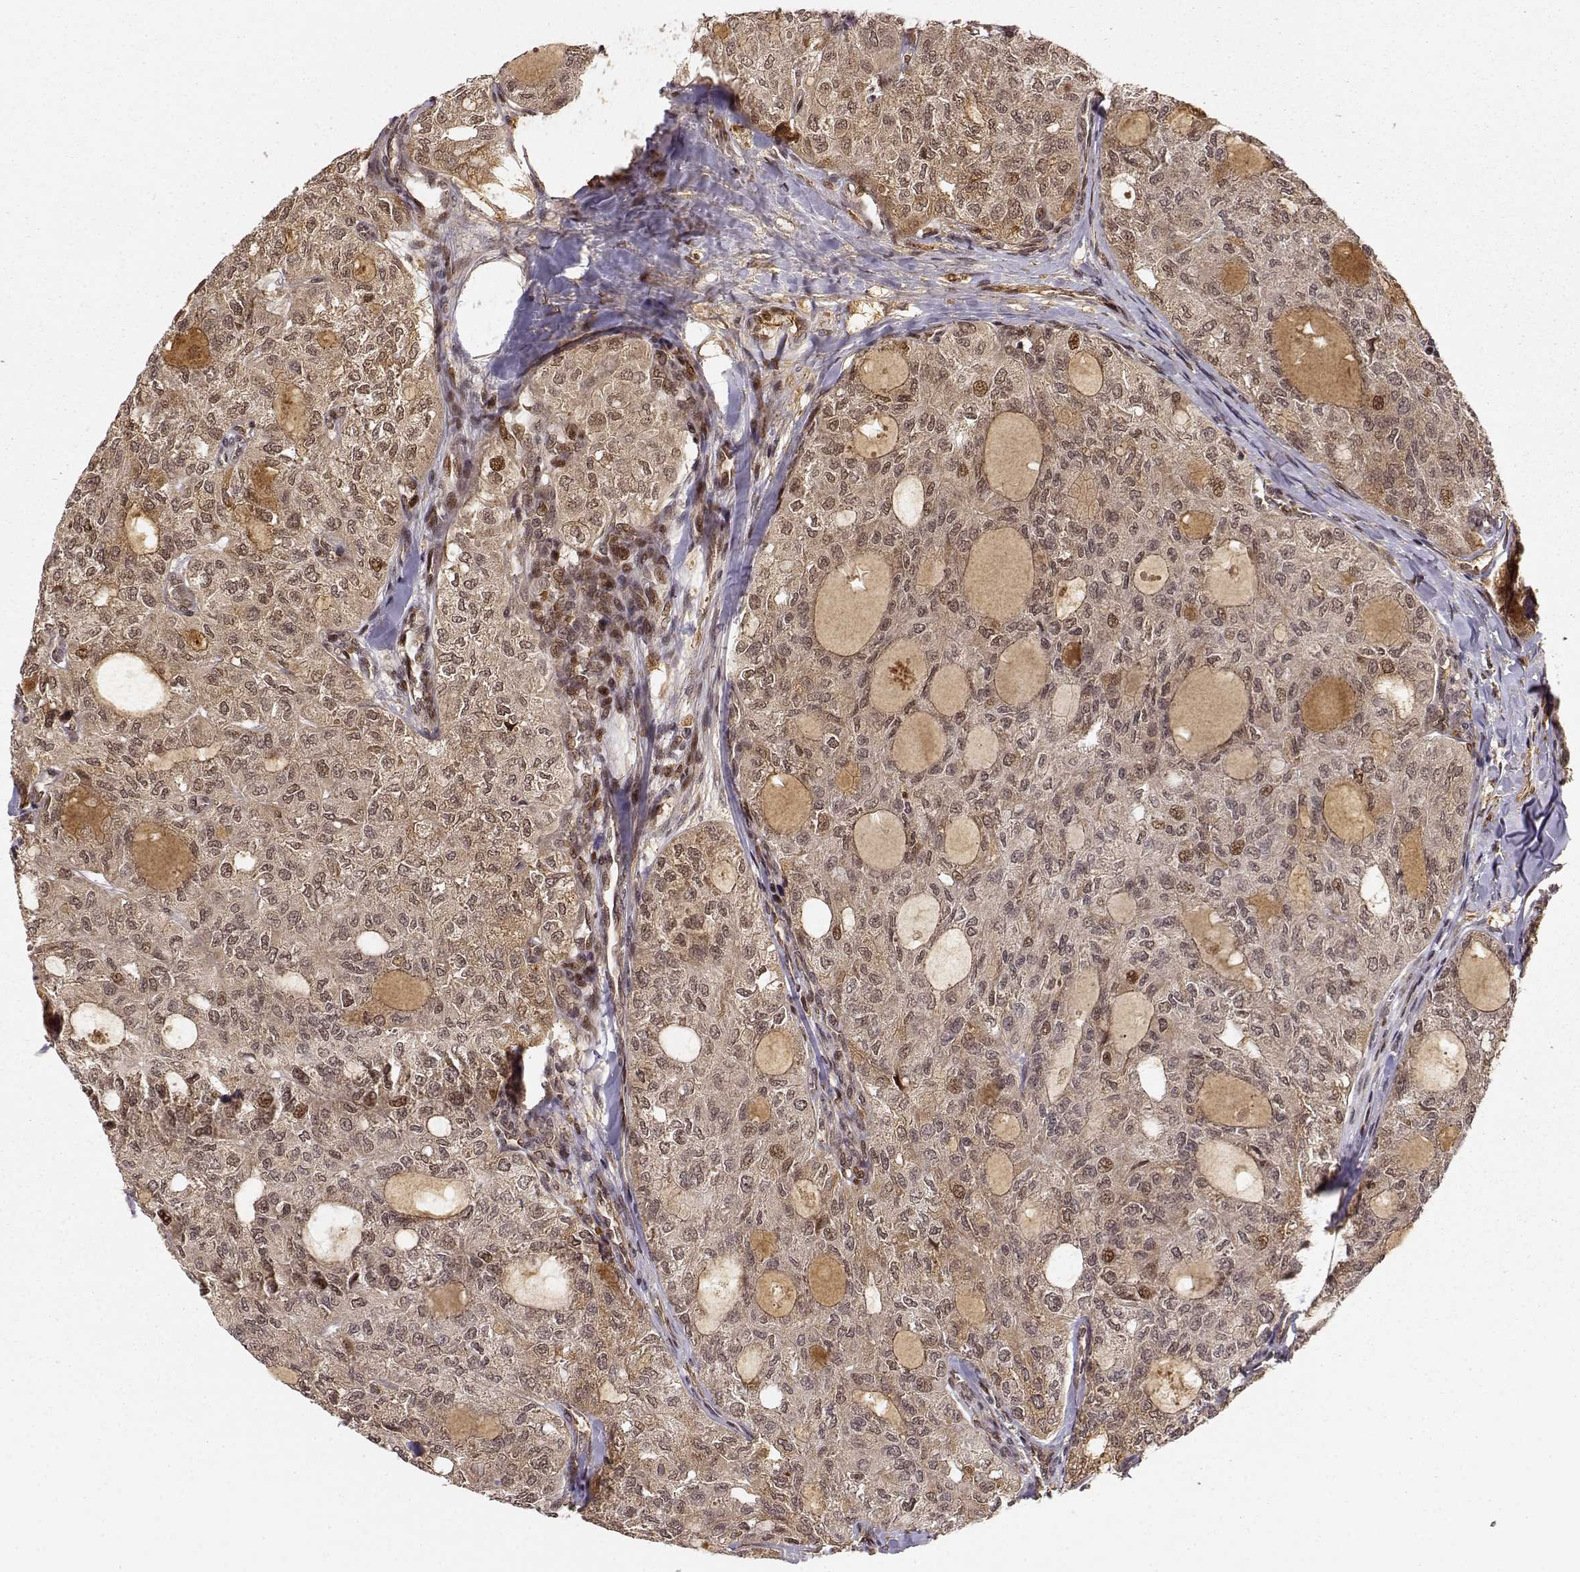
{"staining": {"intensity": "weak", "quantity": ">75%", "location": "cytoplasmic/membranous,nuclear"}, "tissue": "thyroid cancer", "cell_type": "Tumor cells", "image_type": "cancer", "snomed": [{"axis": "morphology", "description": "Follicular adenoma carcinoma, NOS"}, {"axis": "topography", "description": "Thyroid gland"}], "caption": "This image demonstrates thyroid follicular adenoma carcinoma stained with immunohistochemistry (IHC) to label a protein in brown. The cytoplasmic/membranous and nuclear of tumor cells show weak positivity for the protein. Nuclei are counter-stained blue.", "gene": "MAEA", "patient": {"sex": "male", "age": 75}}